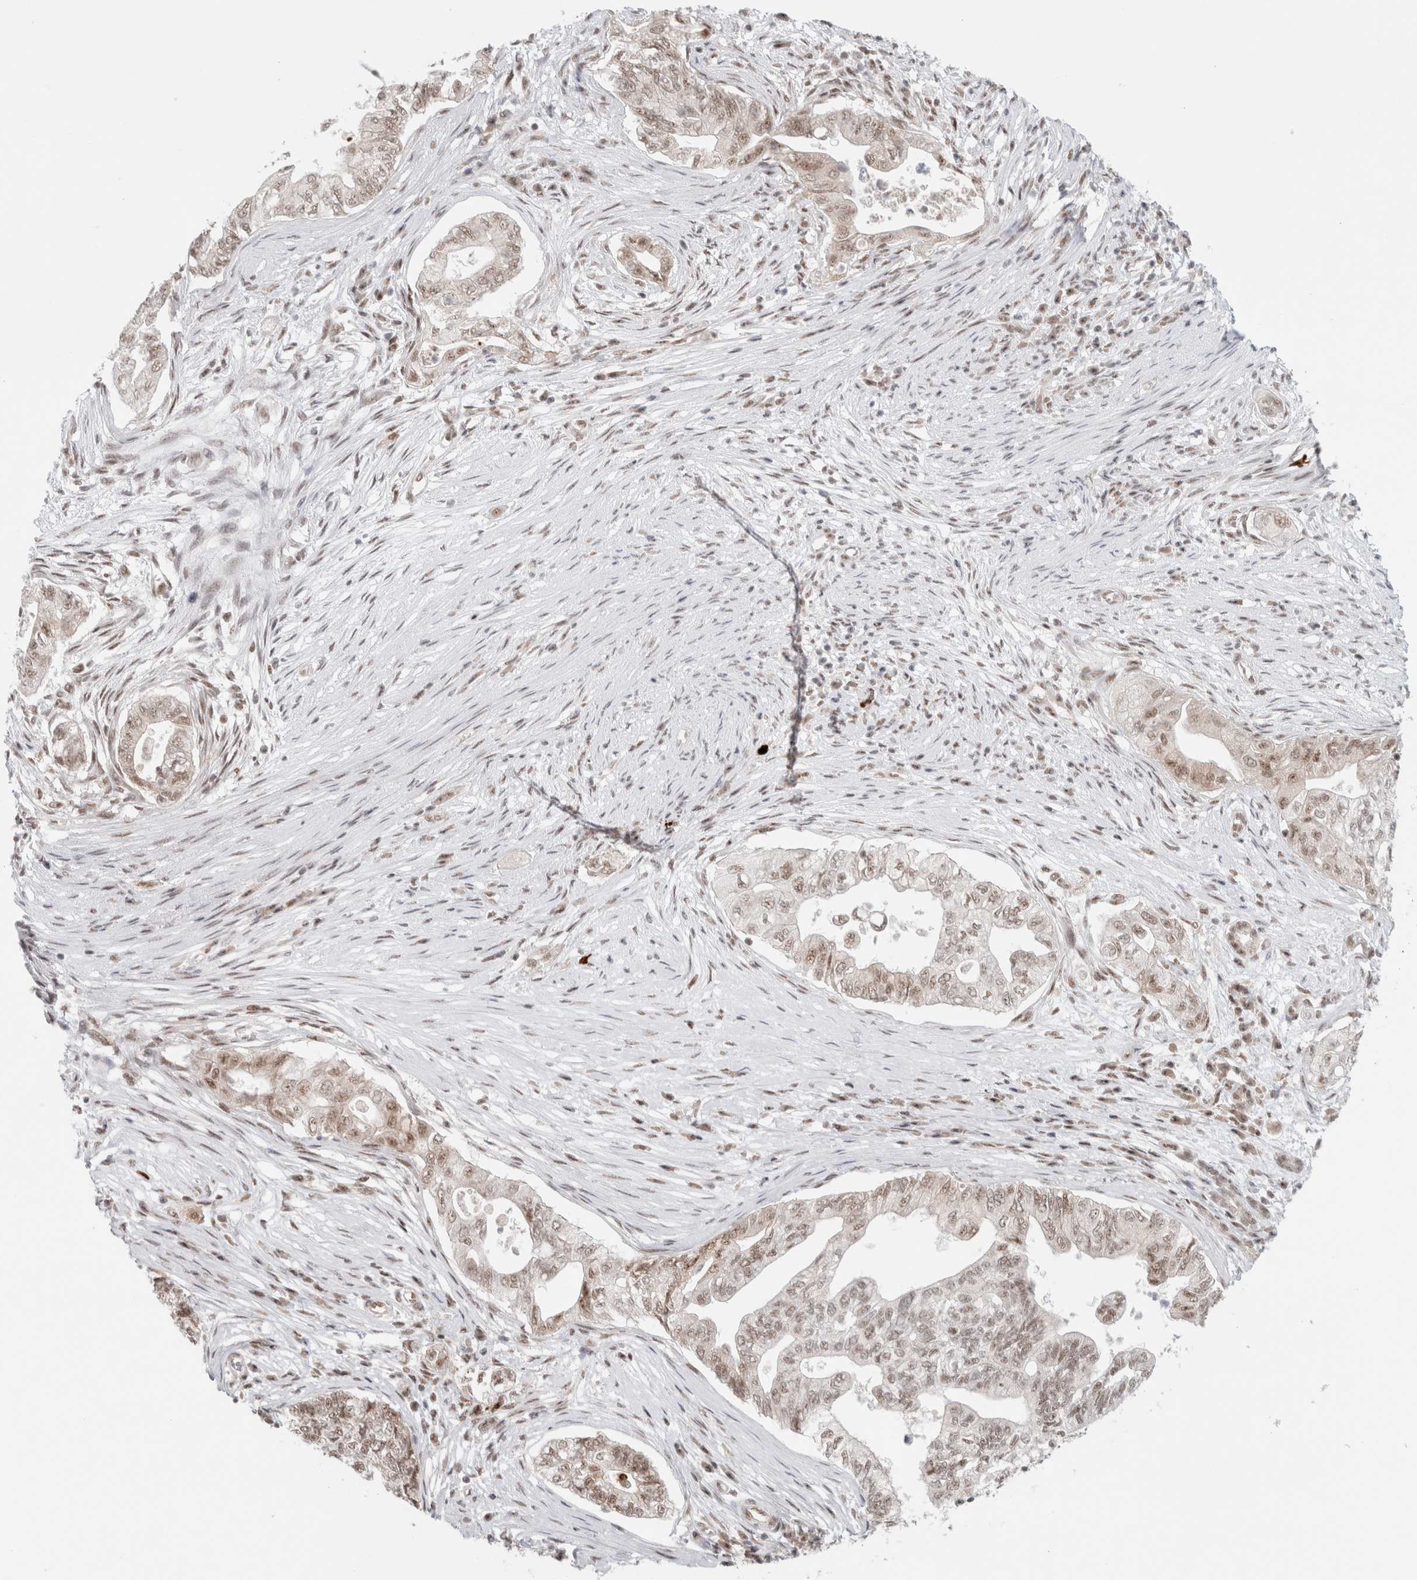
{"staining": {"intensity": "moderate", "quantity": "25%-75%", "location": "nuclear"}, "tissue": "pancreatic cancer", "cell_type": "Tumor cells", "image_type": "cancer", "snomed": [{"axis": "morphology", "description": "Adenocarcinoma, NOS"}, {"axis": "topography", "description": "Pancreas"}], "caption": "The immunohistochemical stain labels moderate nuclear expression in tumor cells of adenocarcinoma (pancreatic) tissue.", "gene": "TRMT12", "patient": {"sex": "male", "age": 72}}